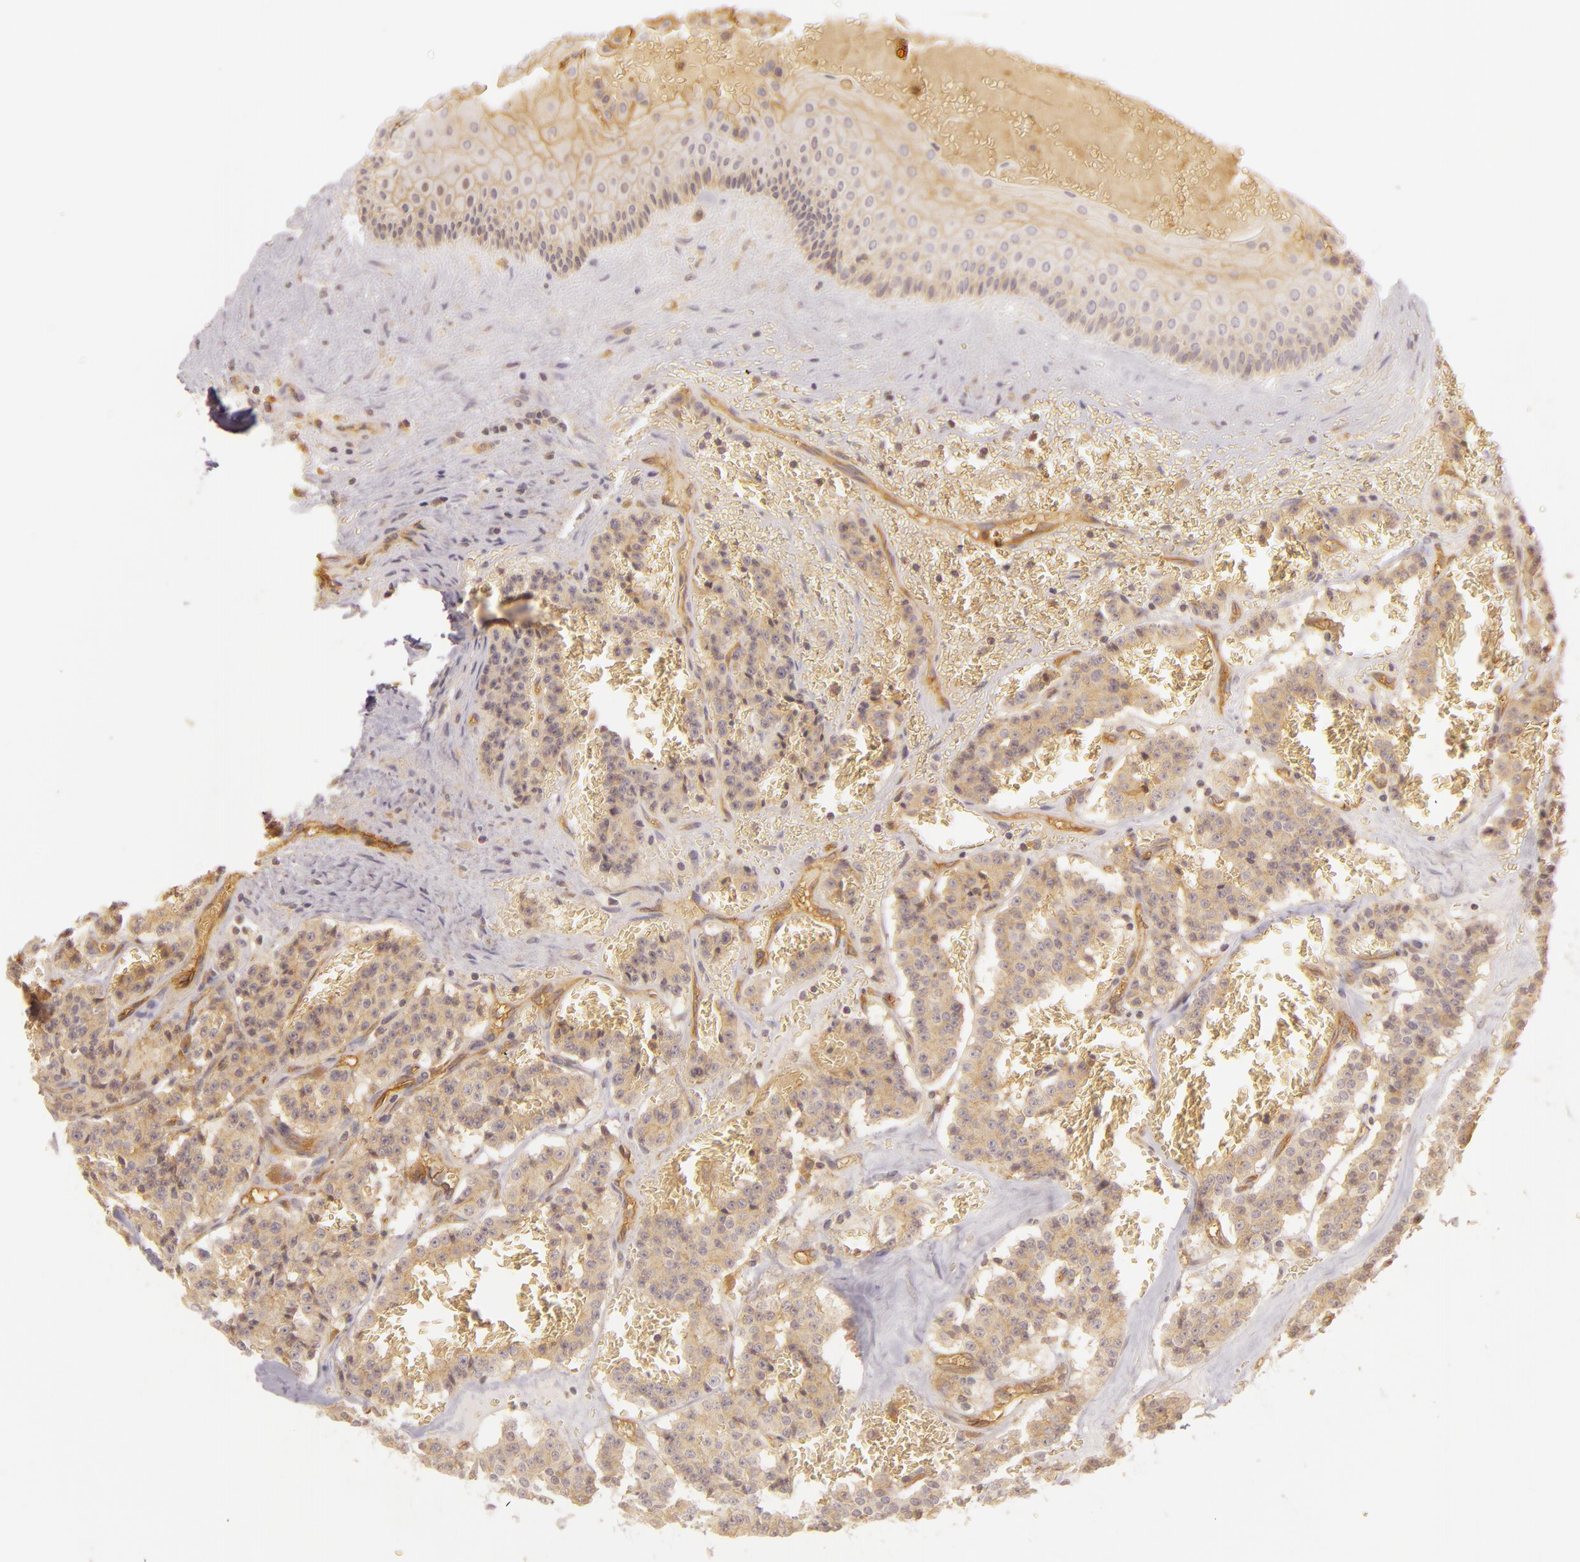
{"staining": {"intensity": "moderate", "quantity": ">75%", "location": "cytoplasmic/membranous"}, "tissue": "carcinoid", "cell_type": "Tumor cells", "image_type": "cancer", "snomed": [{"axis": "morphology", "description": "Carcinoid, malignant, NOS"}, {"axis": "topography", "description": "Bronchus"}], "caption": "Brown immunohistochemical staining in carcinoid displays moderate cytoplasmic/membranous staining in approximately >75% of tumor cells. (brown staining indicates protein expression, while blue staining denotes nuclei).", "gene": "CD59", "patient": {"sex": "male", "age": 55}}